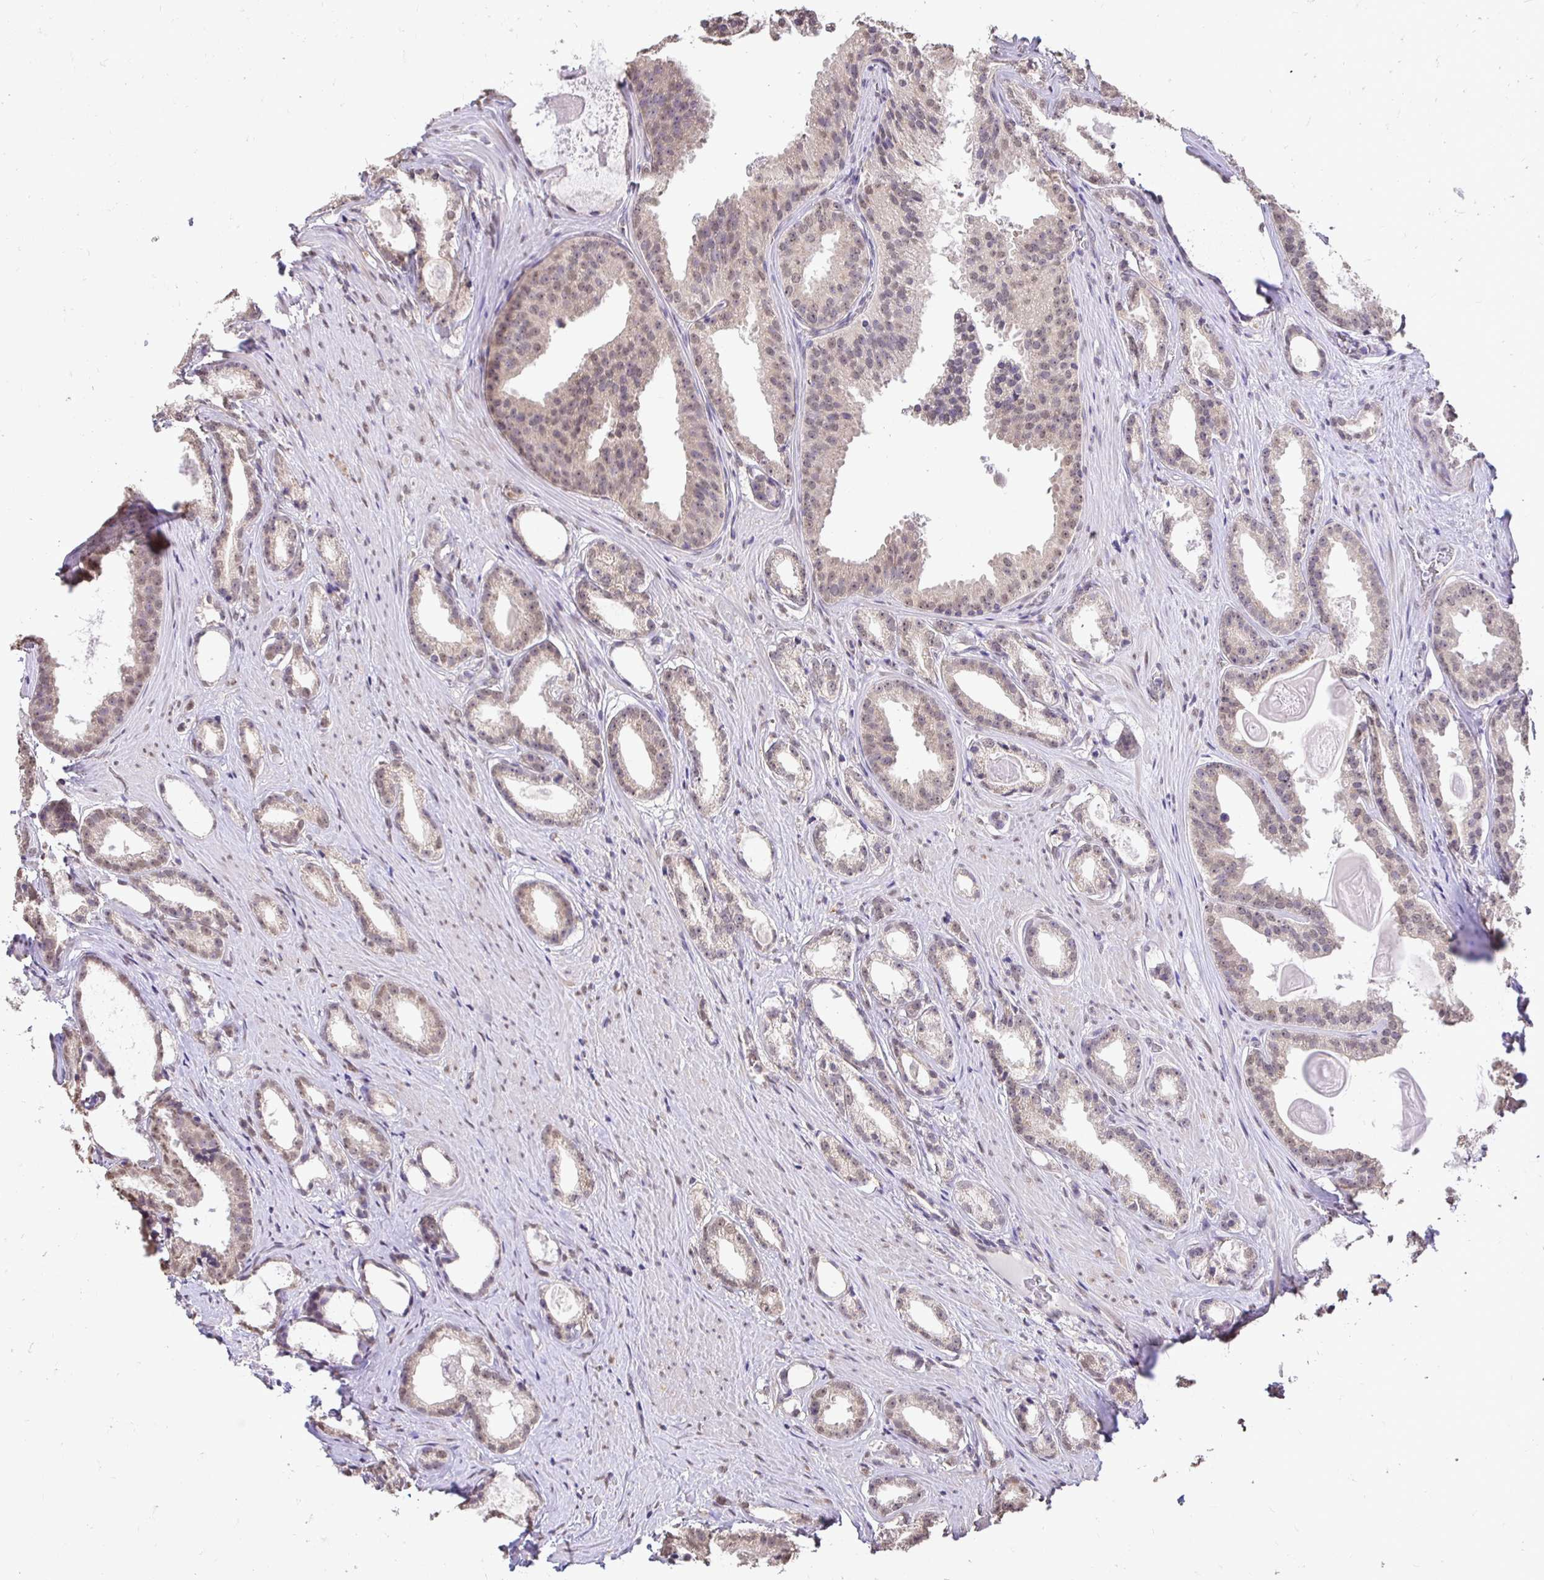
{"staining": {"intensity": "weak", "quantity": "25%-75%", "location": "cytoplasmic/membranous,nuclear"}, "tissue": "prostate cancer", "cell_type": "Tumor cells", "image_type": "cancer", "snomed": [{"axis": "morphology", "description": "Adenocarcinoma, Low grade"}, {"axis": "topography", "description": "Prostate"}], "caption": "Immunohistochemical staining of prostate low-grade adenocarcinoma reveals weak cytoplasmic/membranous and nuclear protein positivity in about 25%-75% of tumor cells. (Brightfield microscopy of DAB IHC at high magnification).", "gene": "RHEBL1", "patient": {"sex": "male", "age": 65}}